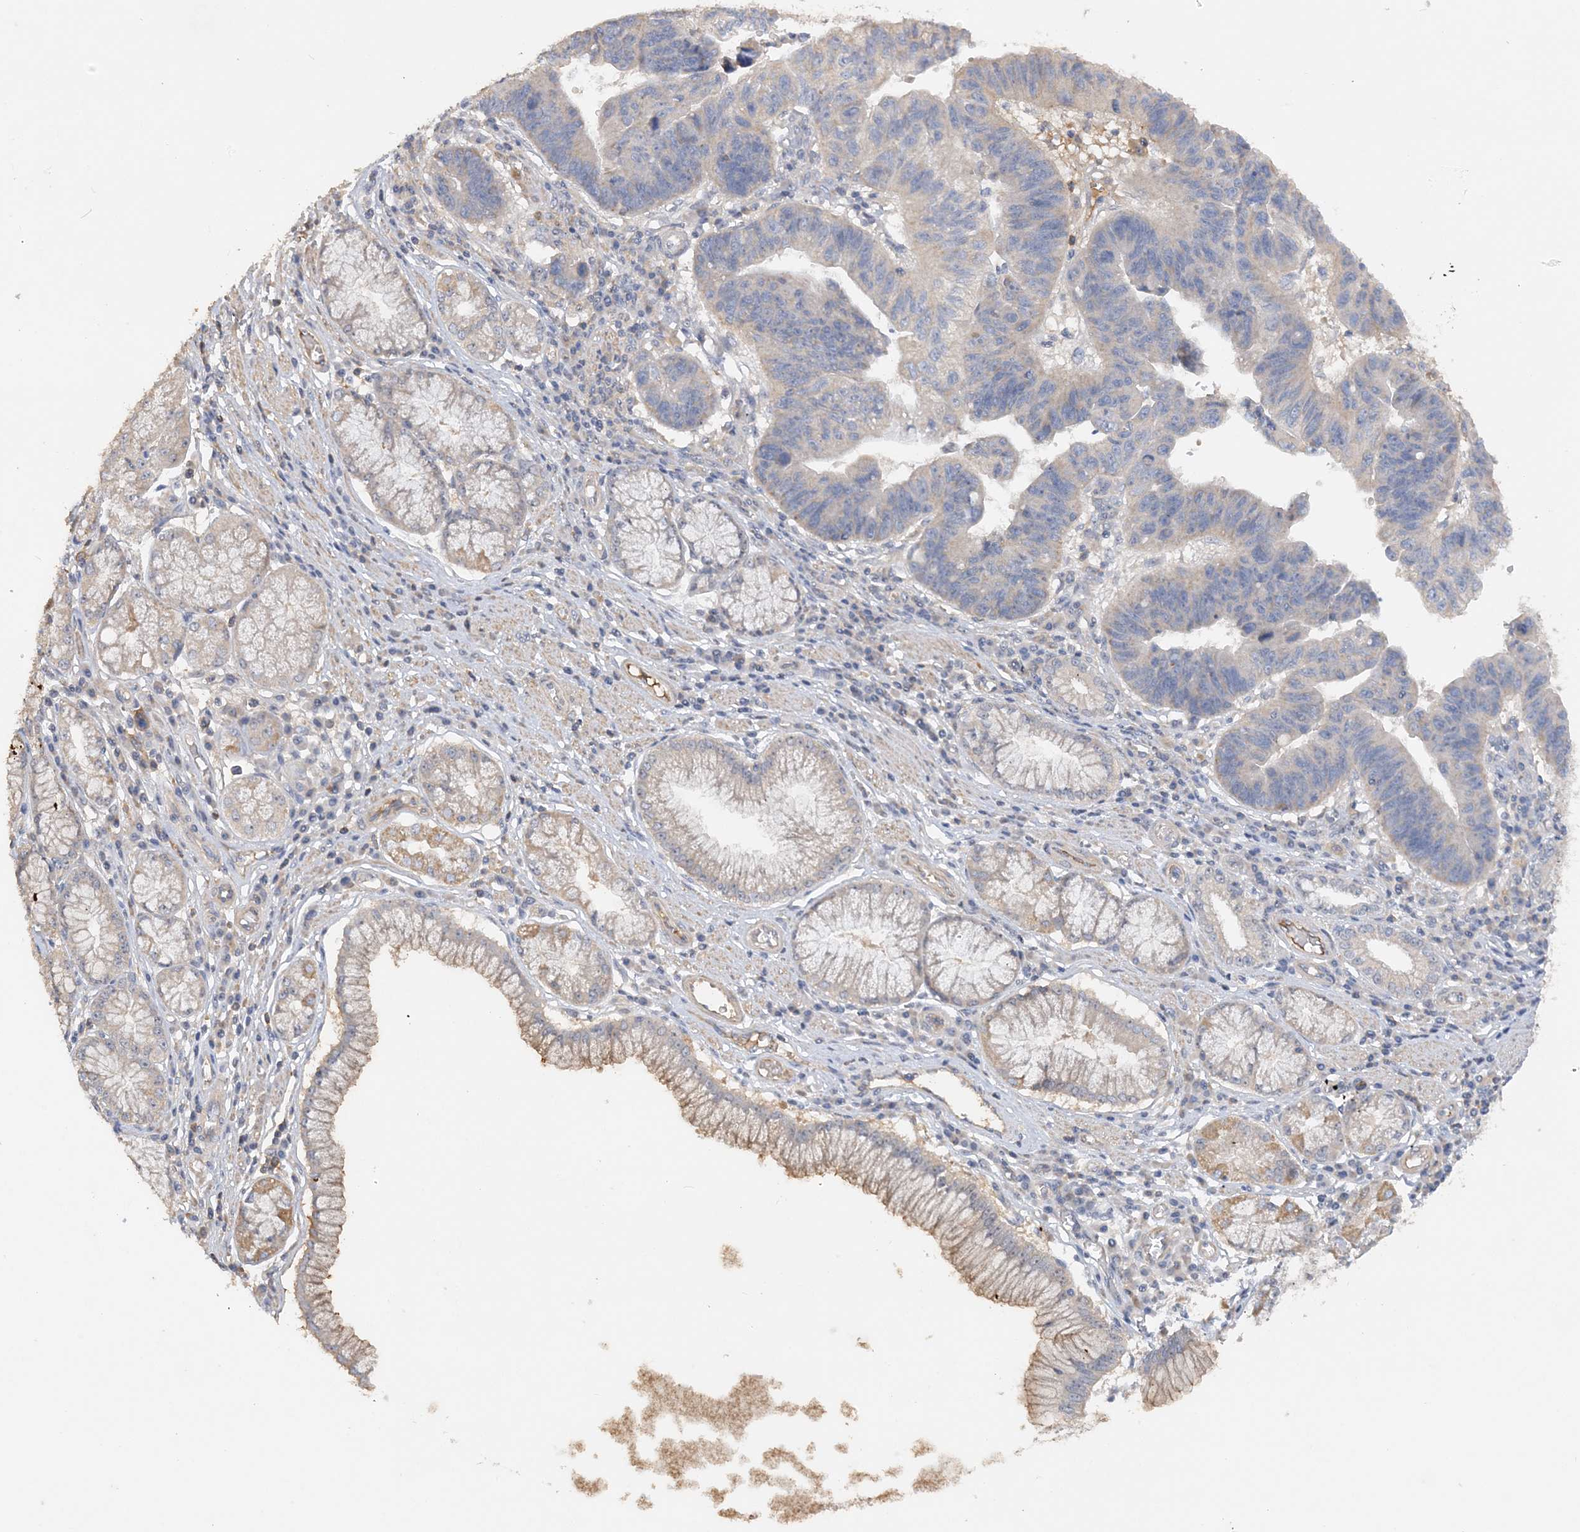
{"staining": {"intensity": "weak", "quantity": "<25%", "location": "cytoplasmic/membranous"}, "tissue": "stomach cancer", "cell_type": "Tumor cells", "image_type": "cancer", "snomed": [{"axis": "morphology", "description": "Adenocarcinoma, NOS"}, {"axis": "topography", "description": "Stomach"}], "caption": "Immunohistochemical staining of stomach cancer (adenocarcinoma) exhibits no significant positivity in tumor cells.", "gene": "GRINA", "patient": {"sex": "male", "age": 59}}